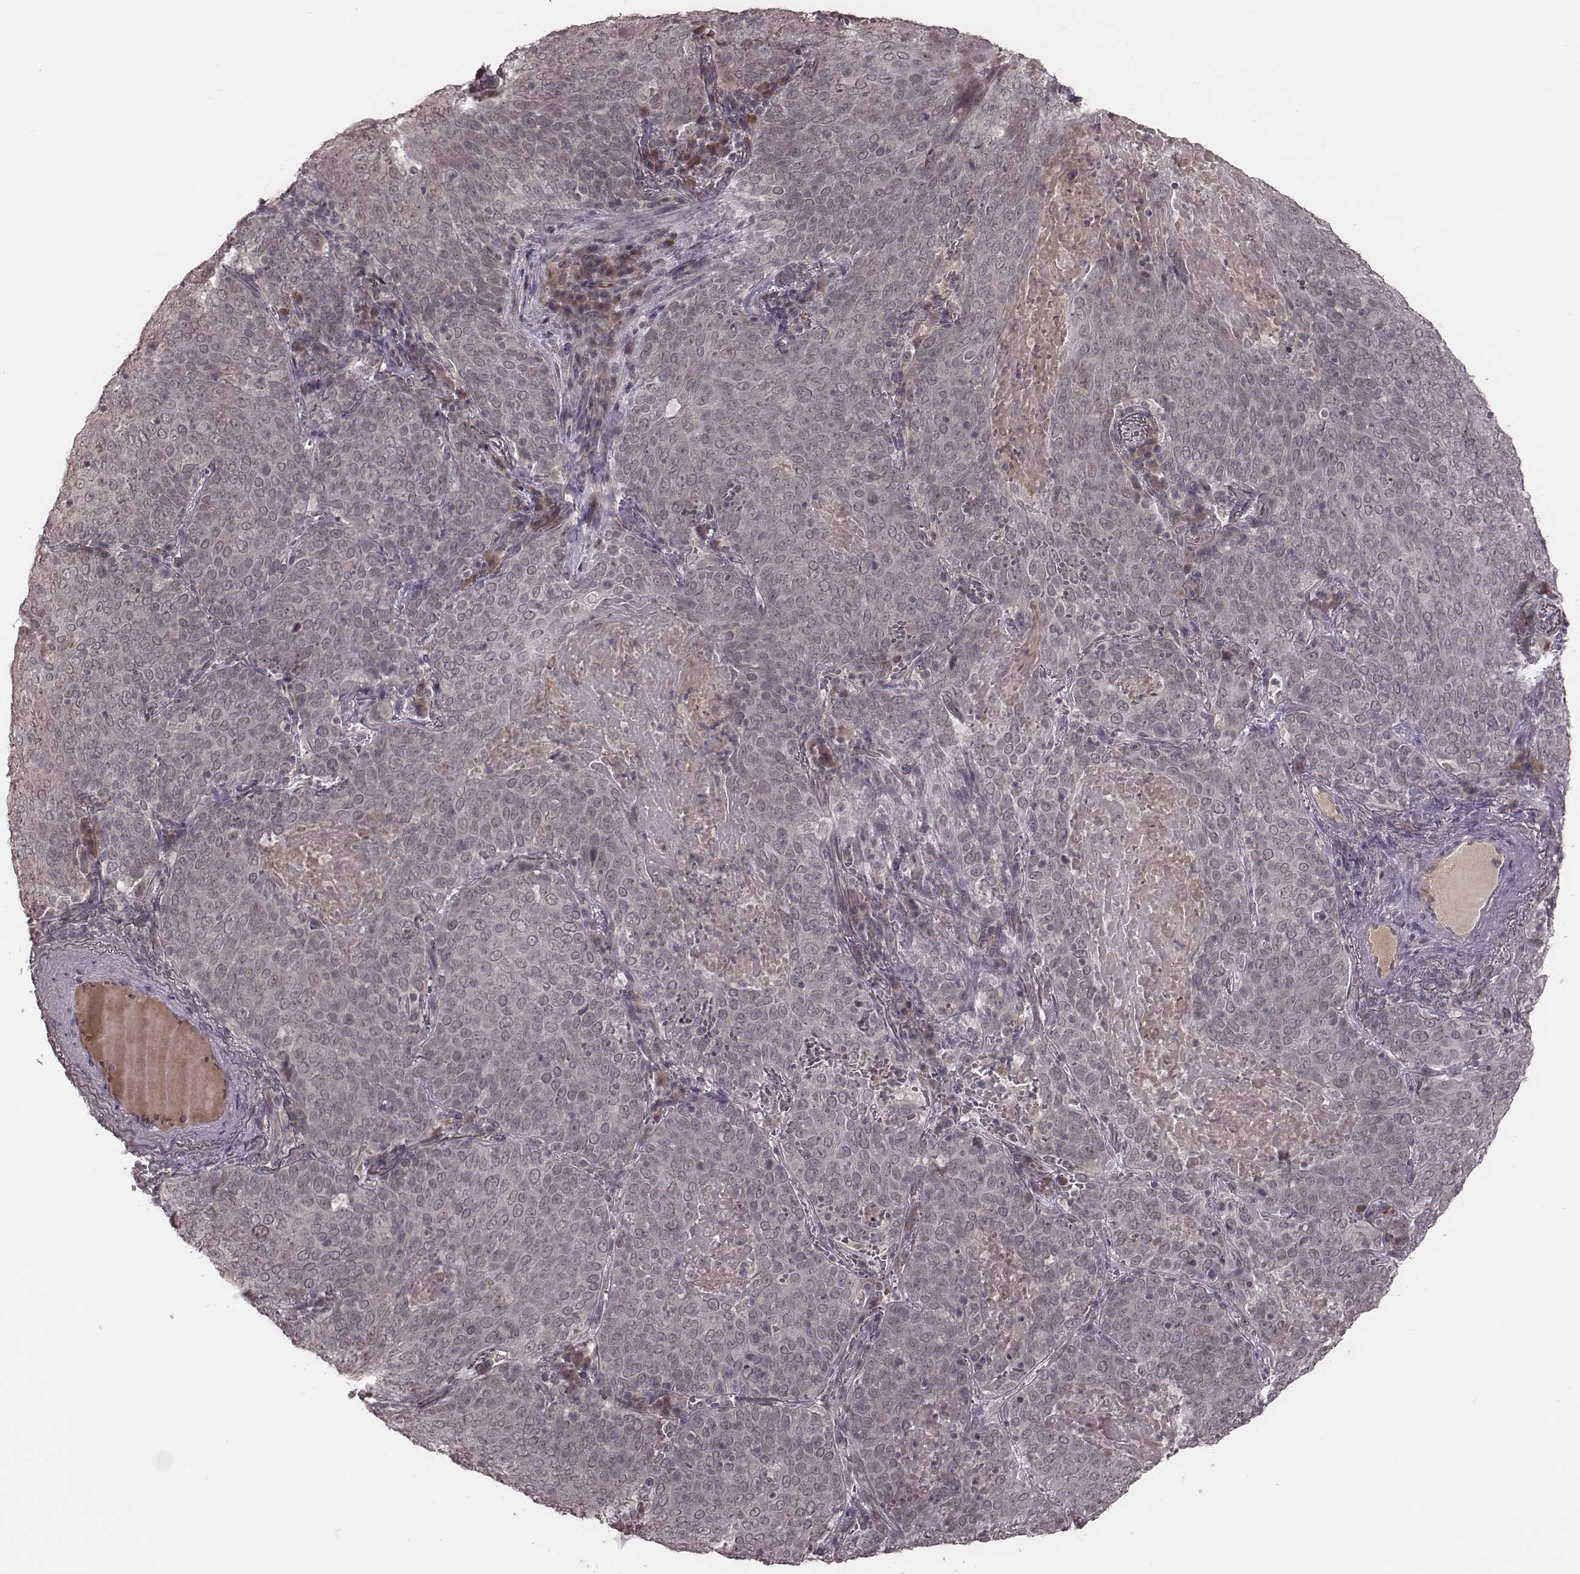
{"staining": {"intensity": "negative", "quantity": "none", "location": "none"}, "tissue": "lung cancer", "cell_type": "Tumor cells", "image_type": "cancer", "snomed": [{"axis": "morphology", "description": "Squamous cell carcinoma, NOS"}, {"axis": "topography", "description": "Lung"}], "caption": "A high-resolution photomicrograph shows immunohistochemistry (IHC) staining of squamous cell carcinoma (lung), which shows no significant expression in tumor cells.", "gene": "IL5", "patient": {"sex": "male", "age": 82}}